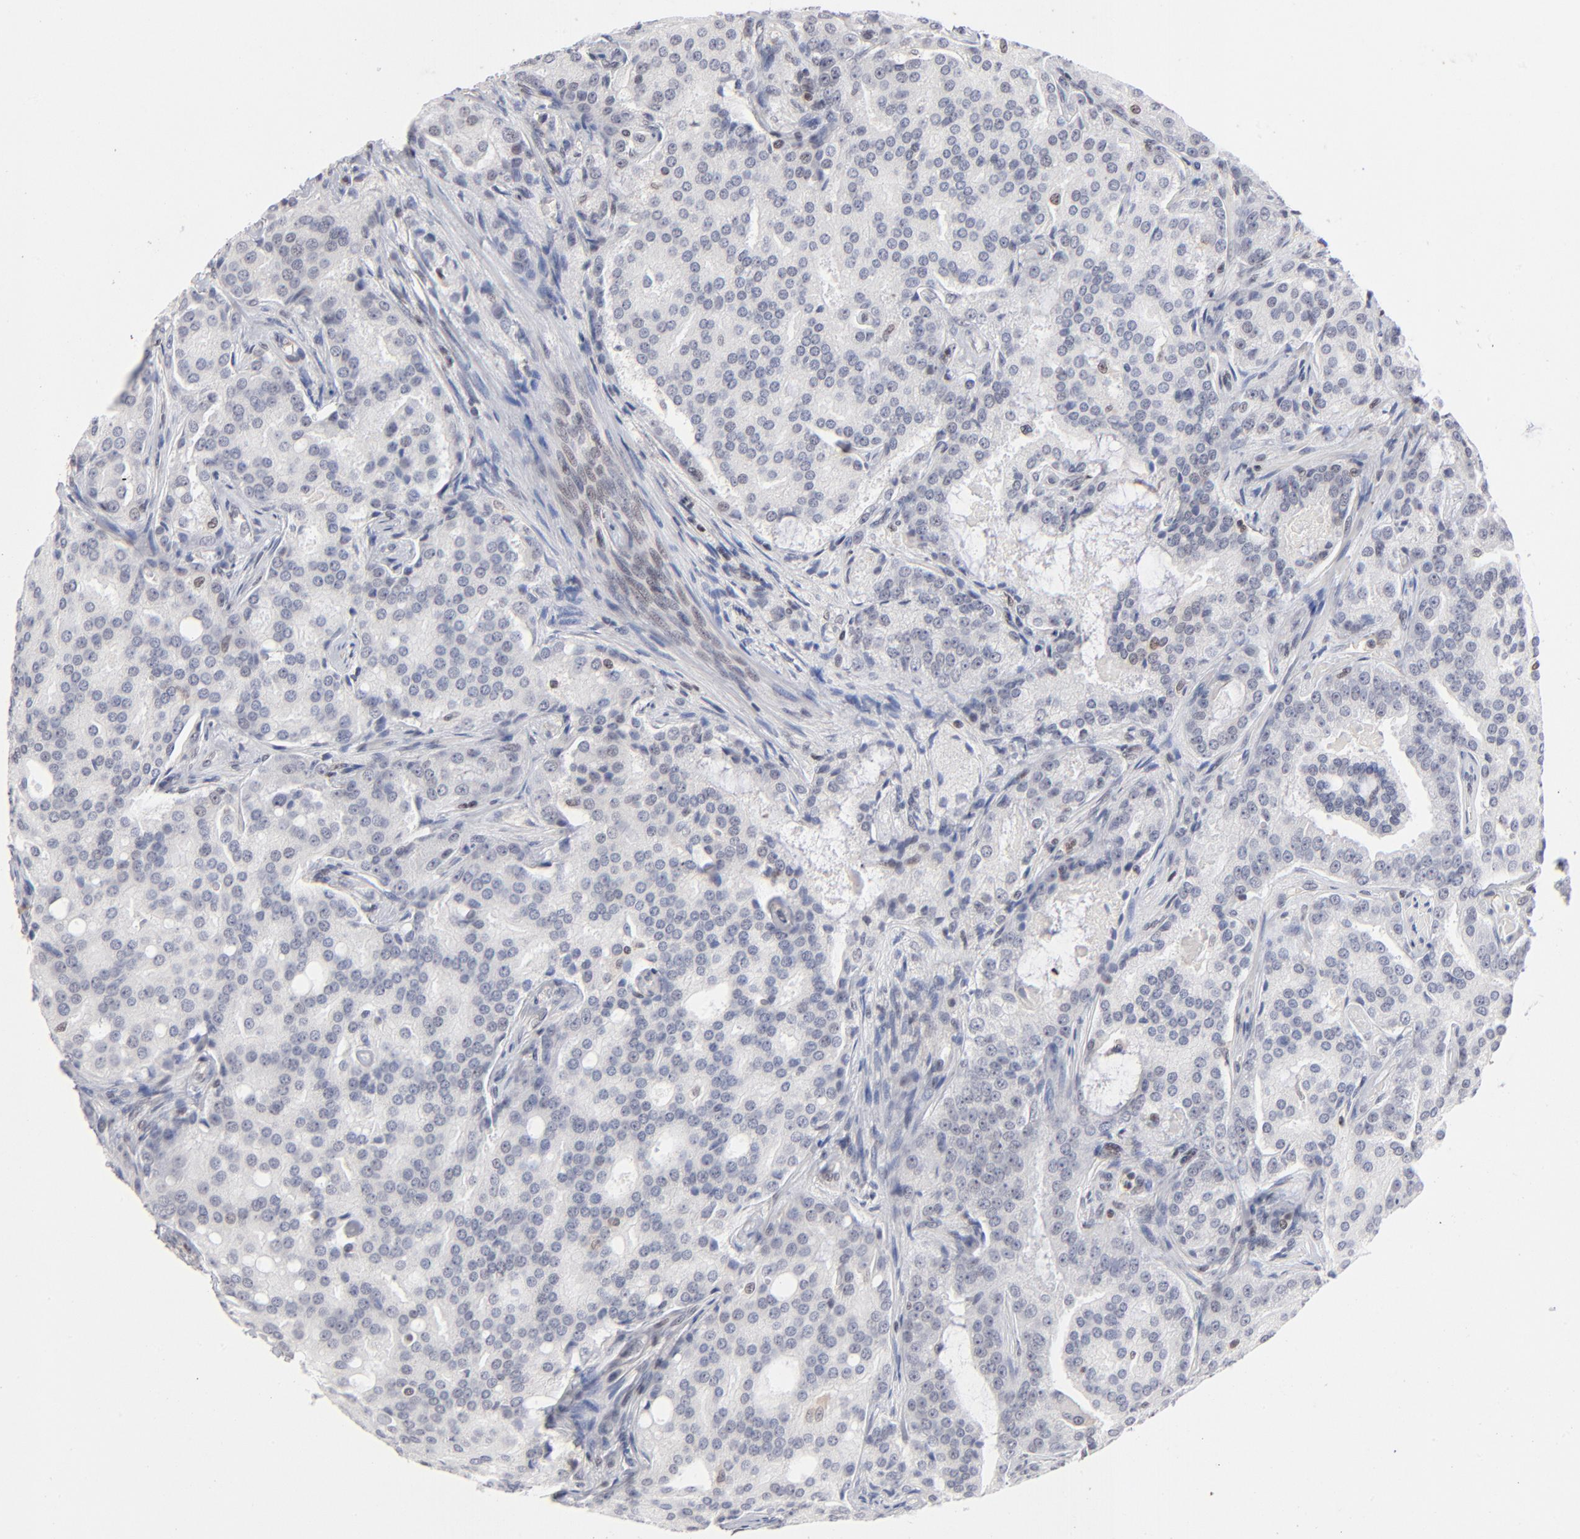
{"staining": {"intensity": "negative", "quantity": "none", "location": "none"}, "tissue": "prostate cancer", "cell_type": "Tumor cells", "image_type": "cancer", "snomed": [{"axis": "morphology", "description": "Adenocarcinoma, High grade"}, {"axis": "topography", "description": "Prostate"}], "caption": "Immunohistochemistry (IHC) of prostate high-grade adenocarcinoma displays no positivity in tumor cells.", "gene": "MAX", "patient": {"sex": "male", "age": 72}}